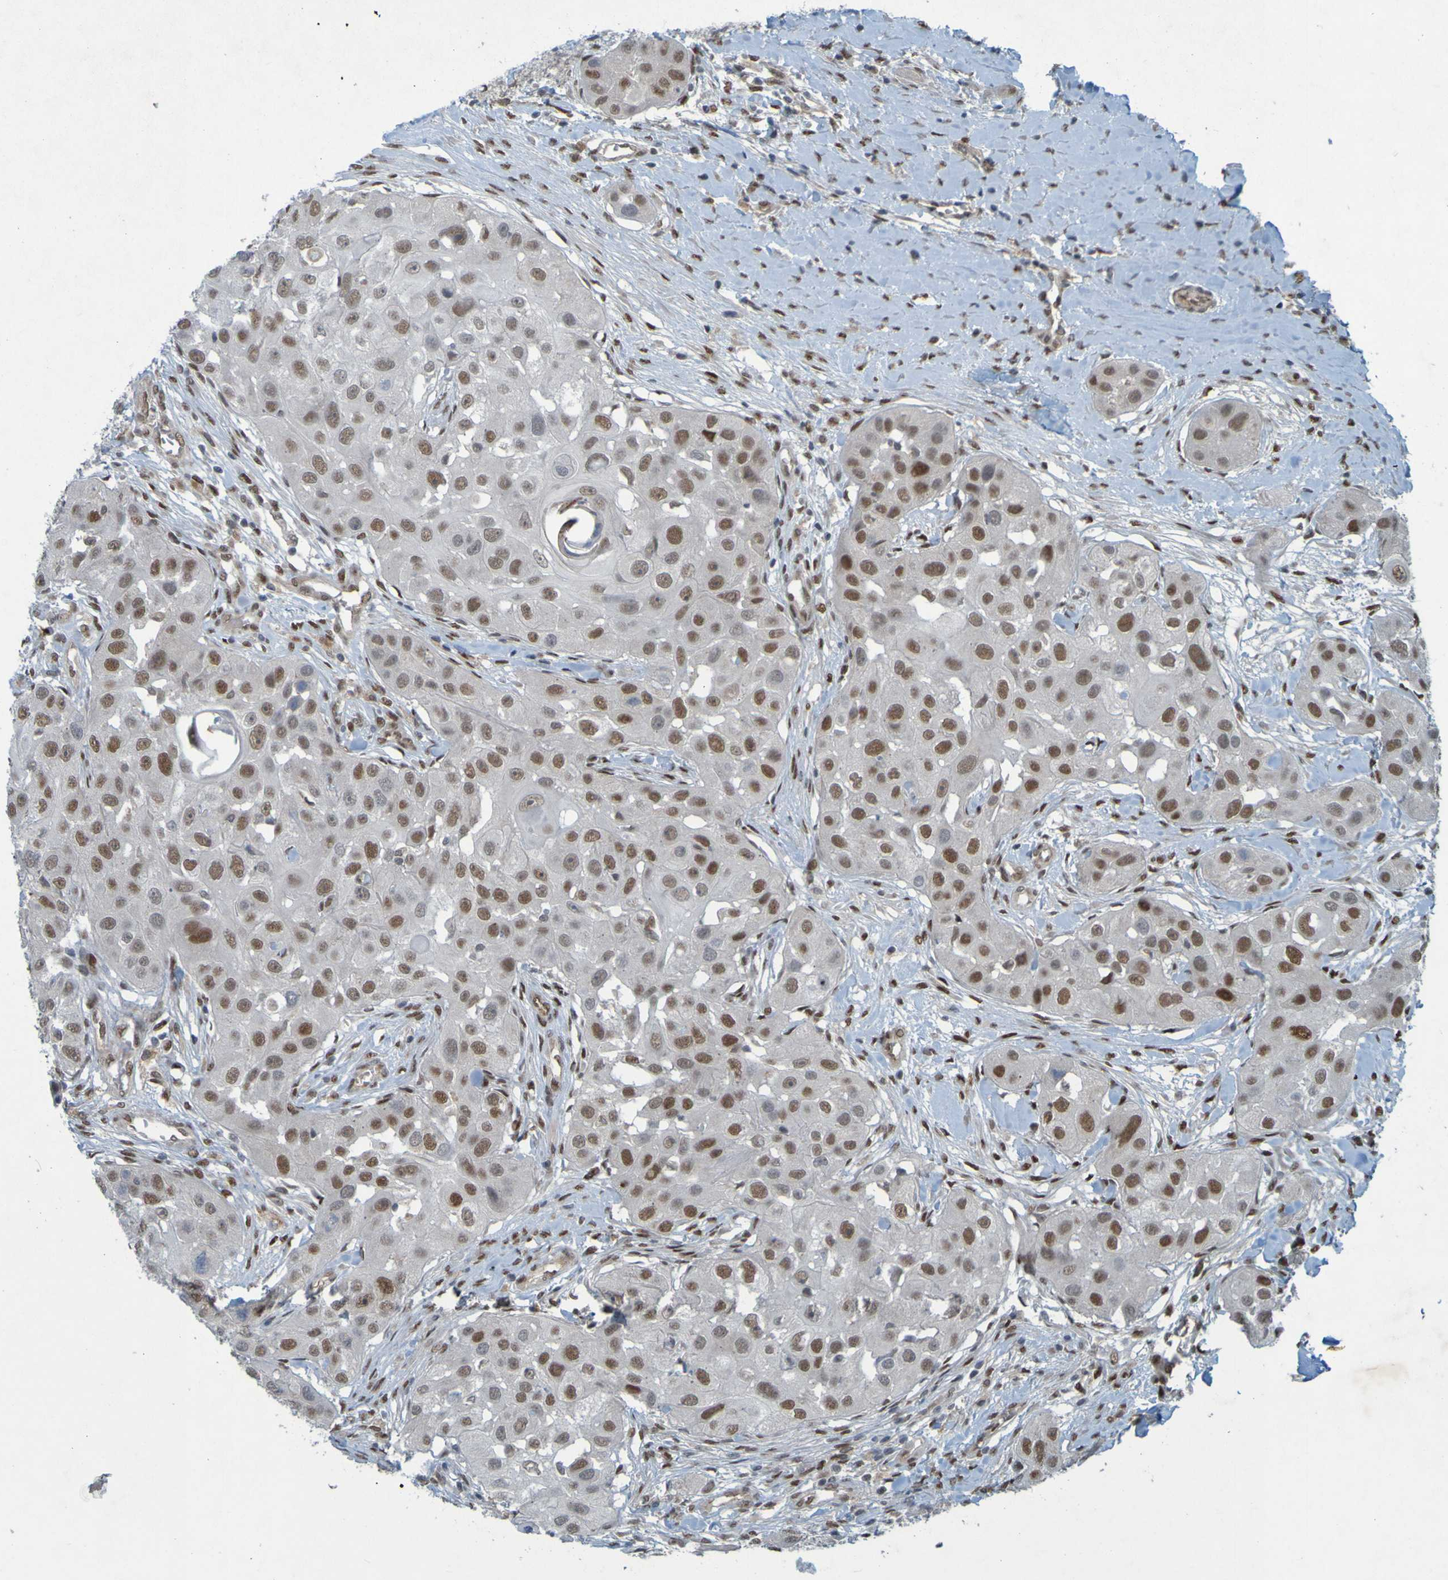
{"staining": {"intensity": "moderate", "quantity": ">75%", "location": "nuclear"}, "tissue": "head and neck cancer", "cell_type": "Tumor cells", "image_type": "cancer", "snomed": [{"axis": "morphology", "description": "Normal tissue, NOS"}, {"axis": "morphology", "description": "Squamous cell carcinoma, NOS"}, {"axis": "topography", "description": "Skeletal muscle"}, {"axis": "topography", "description": "Head-Neck"}], "caption": "This histopathology image exhibits immunohistochemistry staining of squamous cell carcinoma (head and neck), with medium moderate nuclear positivity in about >75% of tumor cells.", "gene": "MCPH1", "patient": {"sex": "male", "age": 51}}